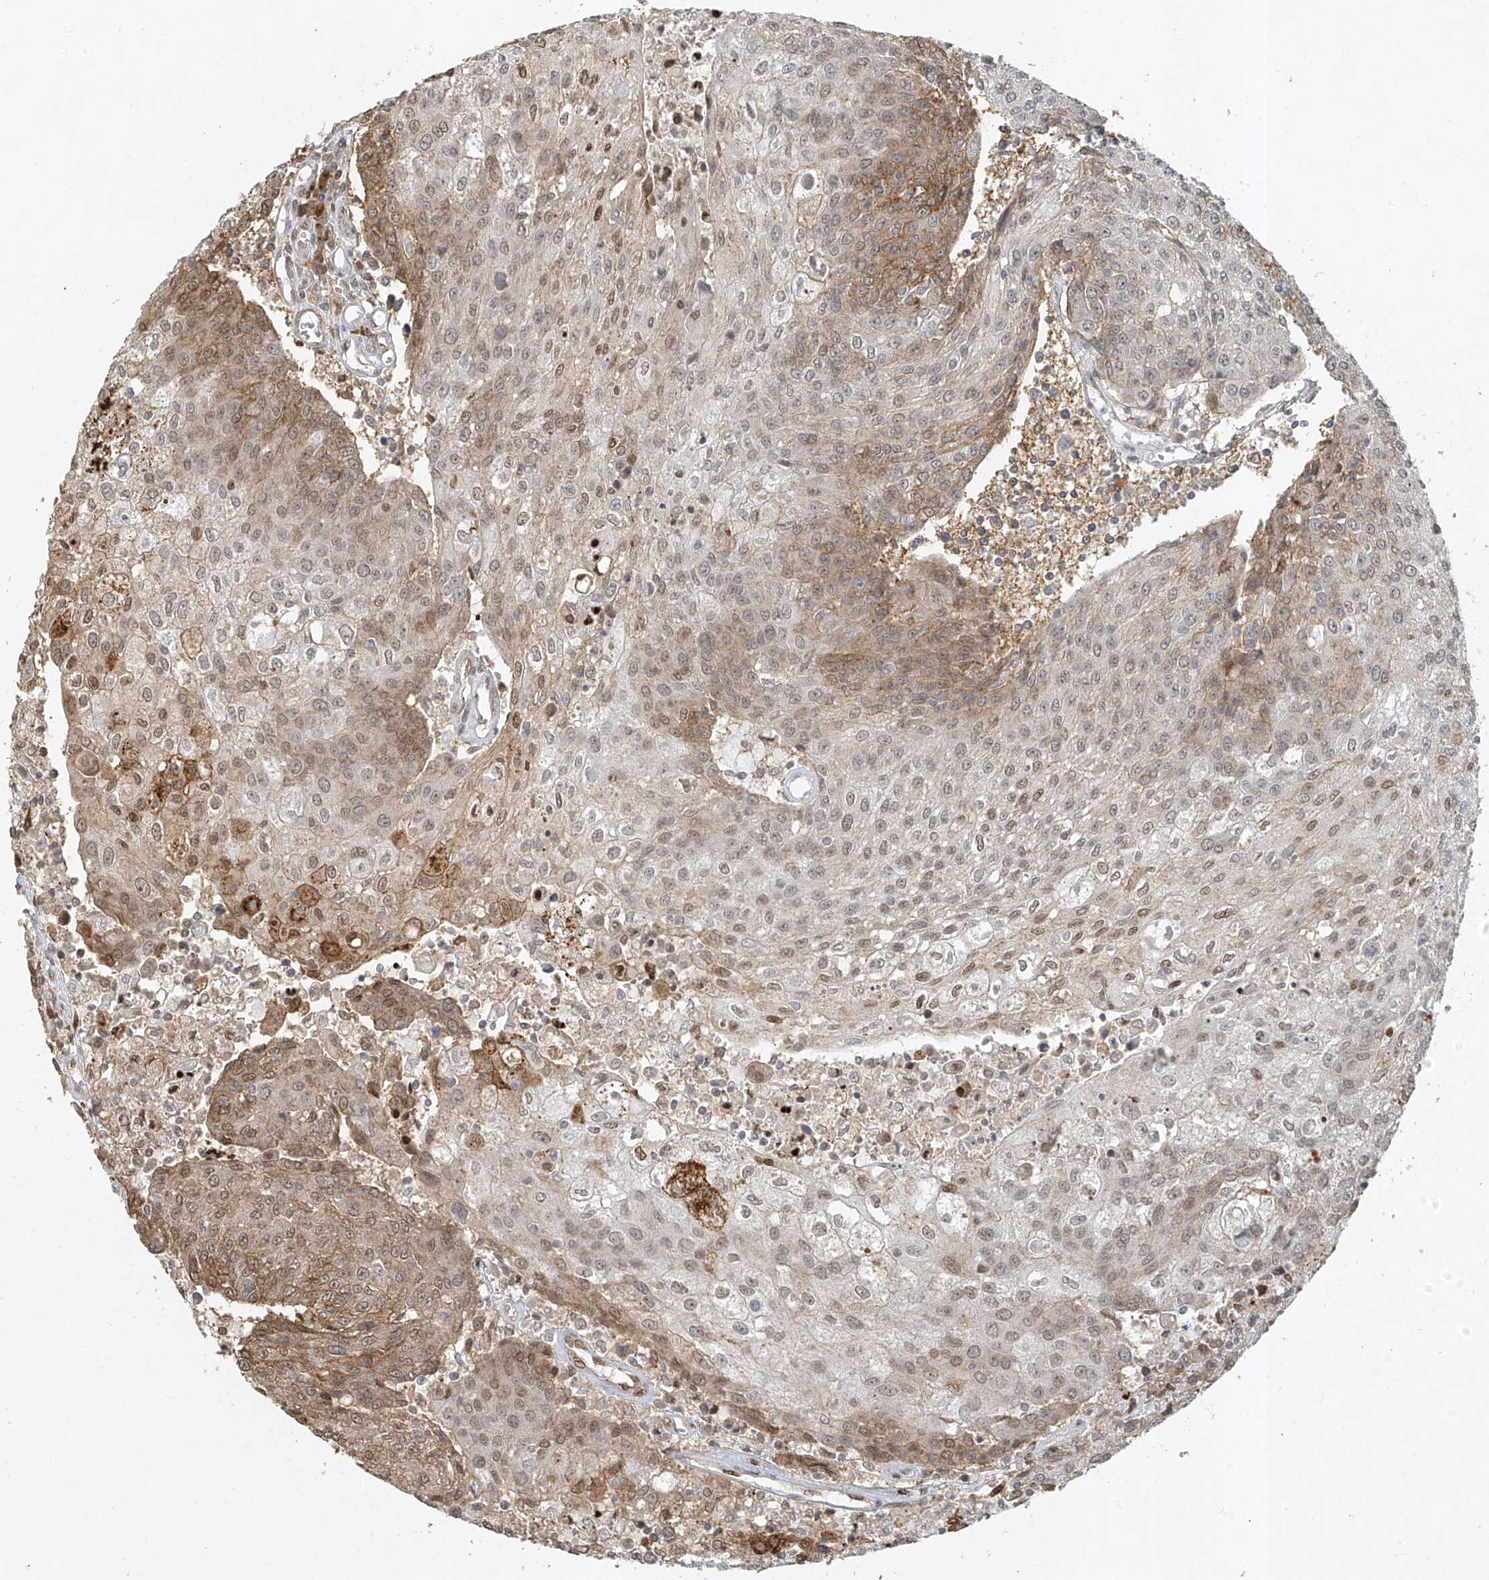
{"staining": {"intensity": "moderate", "quantity": ">75%", "location": "cytoplasmic/membranous,nuclear"}, "tissue": "urothelial cancer", "cell_type": "Tumor cells", "image_type": "cancer", "snomed": [{"axis": "morphology", "description": "Urothelial carcinoma, High grade"}, {"axis": "topography", "description": "Urinary bladder"}], "caption": "Protein positivity by IHC displays moderate cytoplasmic/membranous and nuclear staining in about >75% of tumor cells in urothelial carcinoma (high-grade).", "gene": "ATRIP", "patient": {"sex": "female", "age": 85}}